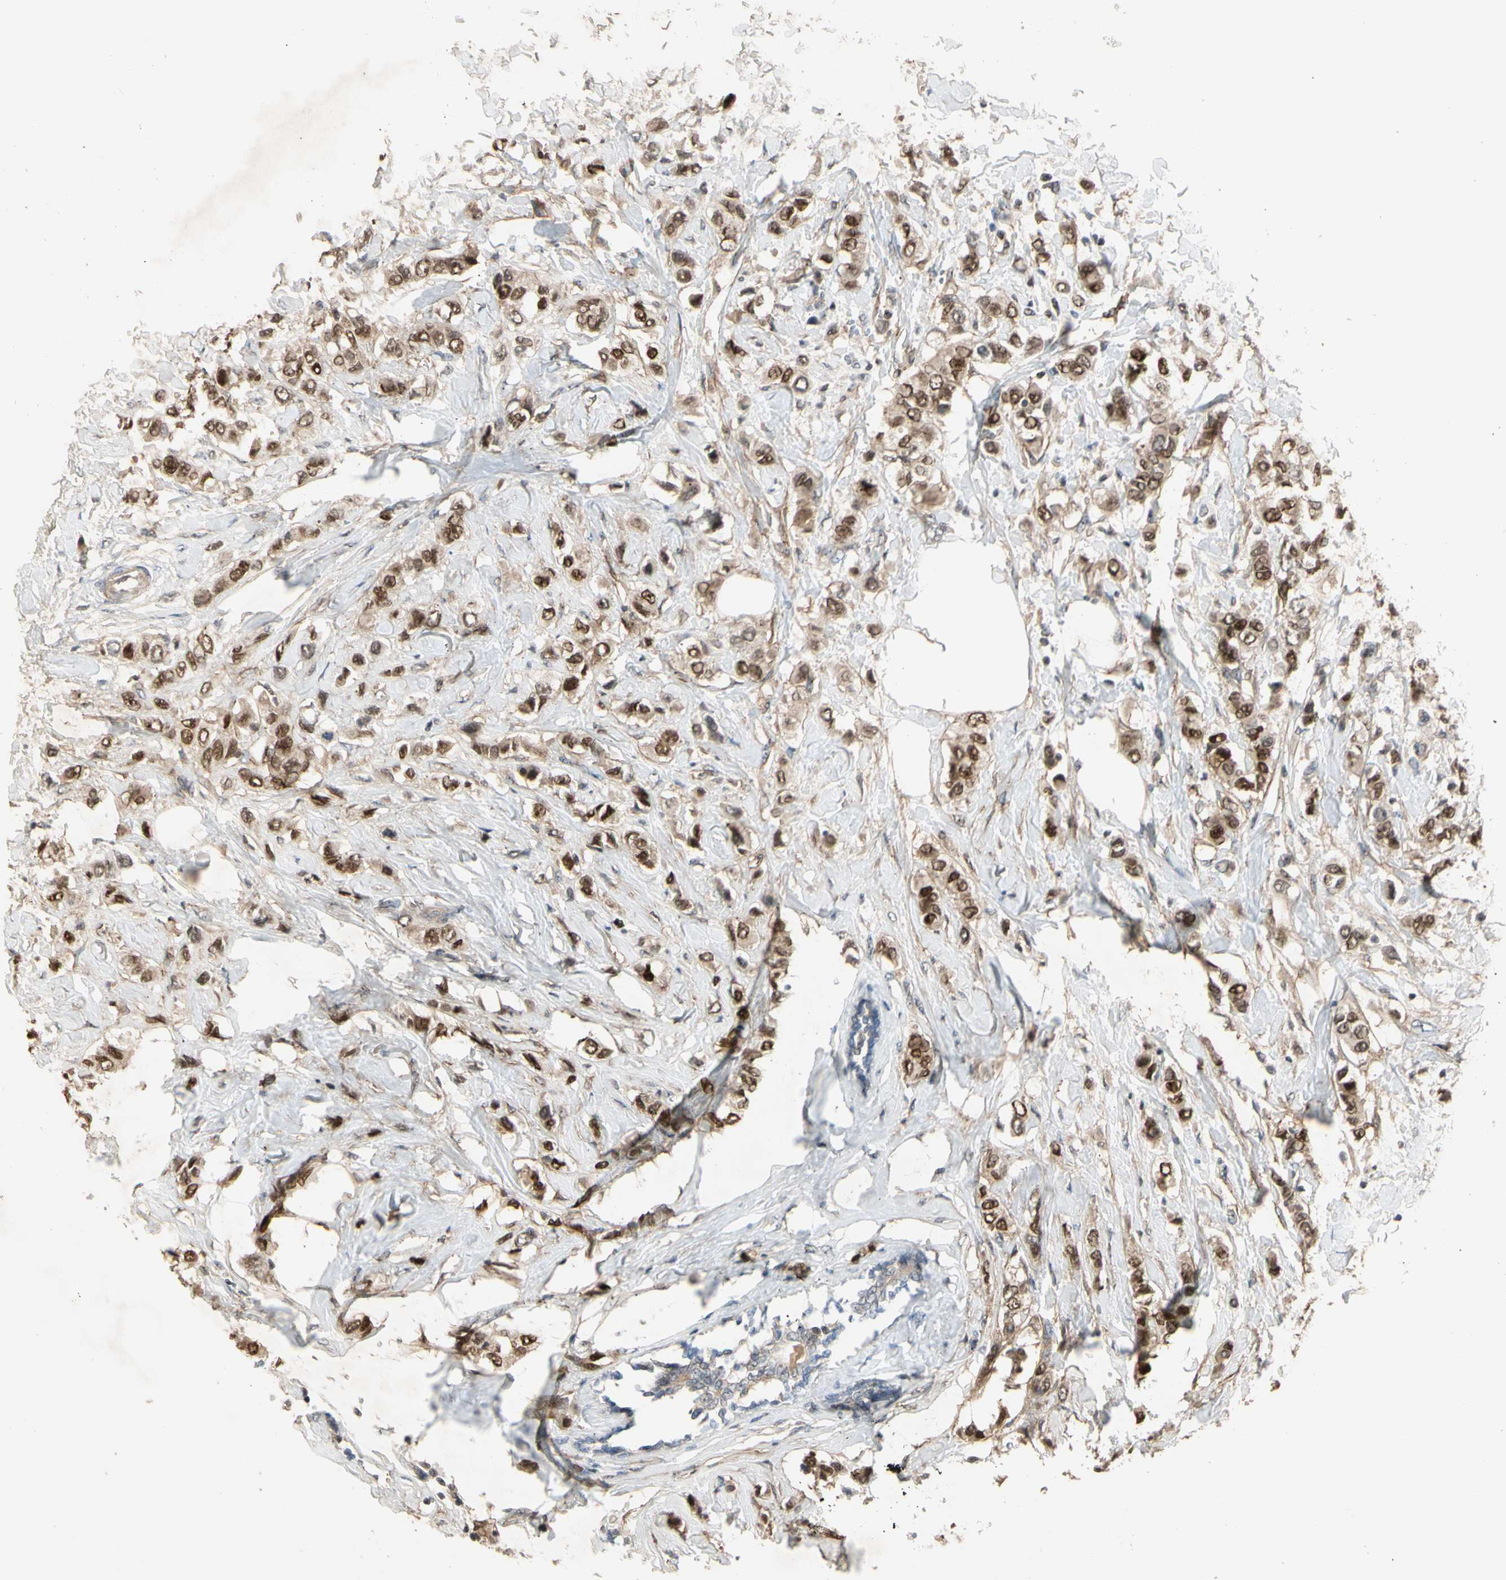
{"staining": {"intensity": "strong", "quantity": ">75%", "location": "cytoplasmic/membranous,nuclear"}, "tissue": "breast cancer", "cell_type": "Tumor cells", "image_type": "cancer", "snomed": [{"axis": "morphology", "description": "Duct carcinoma"}, {"axis": "topography", "description": "Breast"}], "caption": "A high amount of strong cytoplasmic/membranous and nuclear staining is present in about >75% of tumor cells in infiltrating ductal carcinoma (breast) tissue.", "gene": "NFYA", "patient": {"sex": "female", "age": 50}}